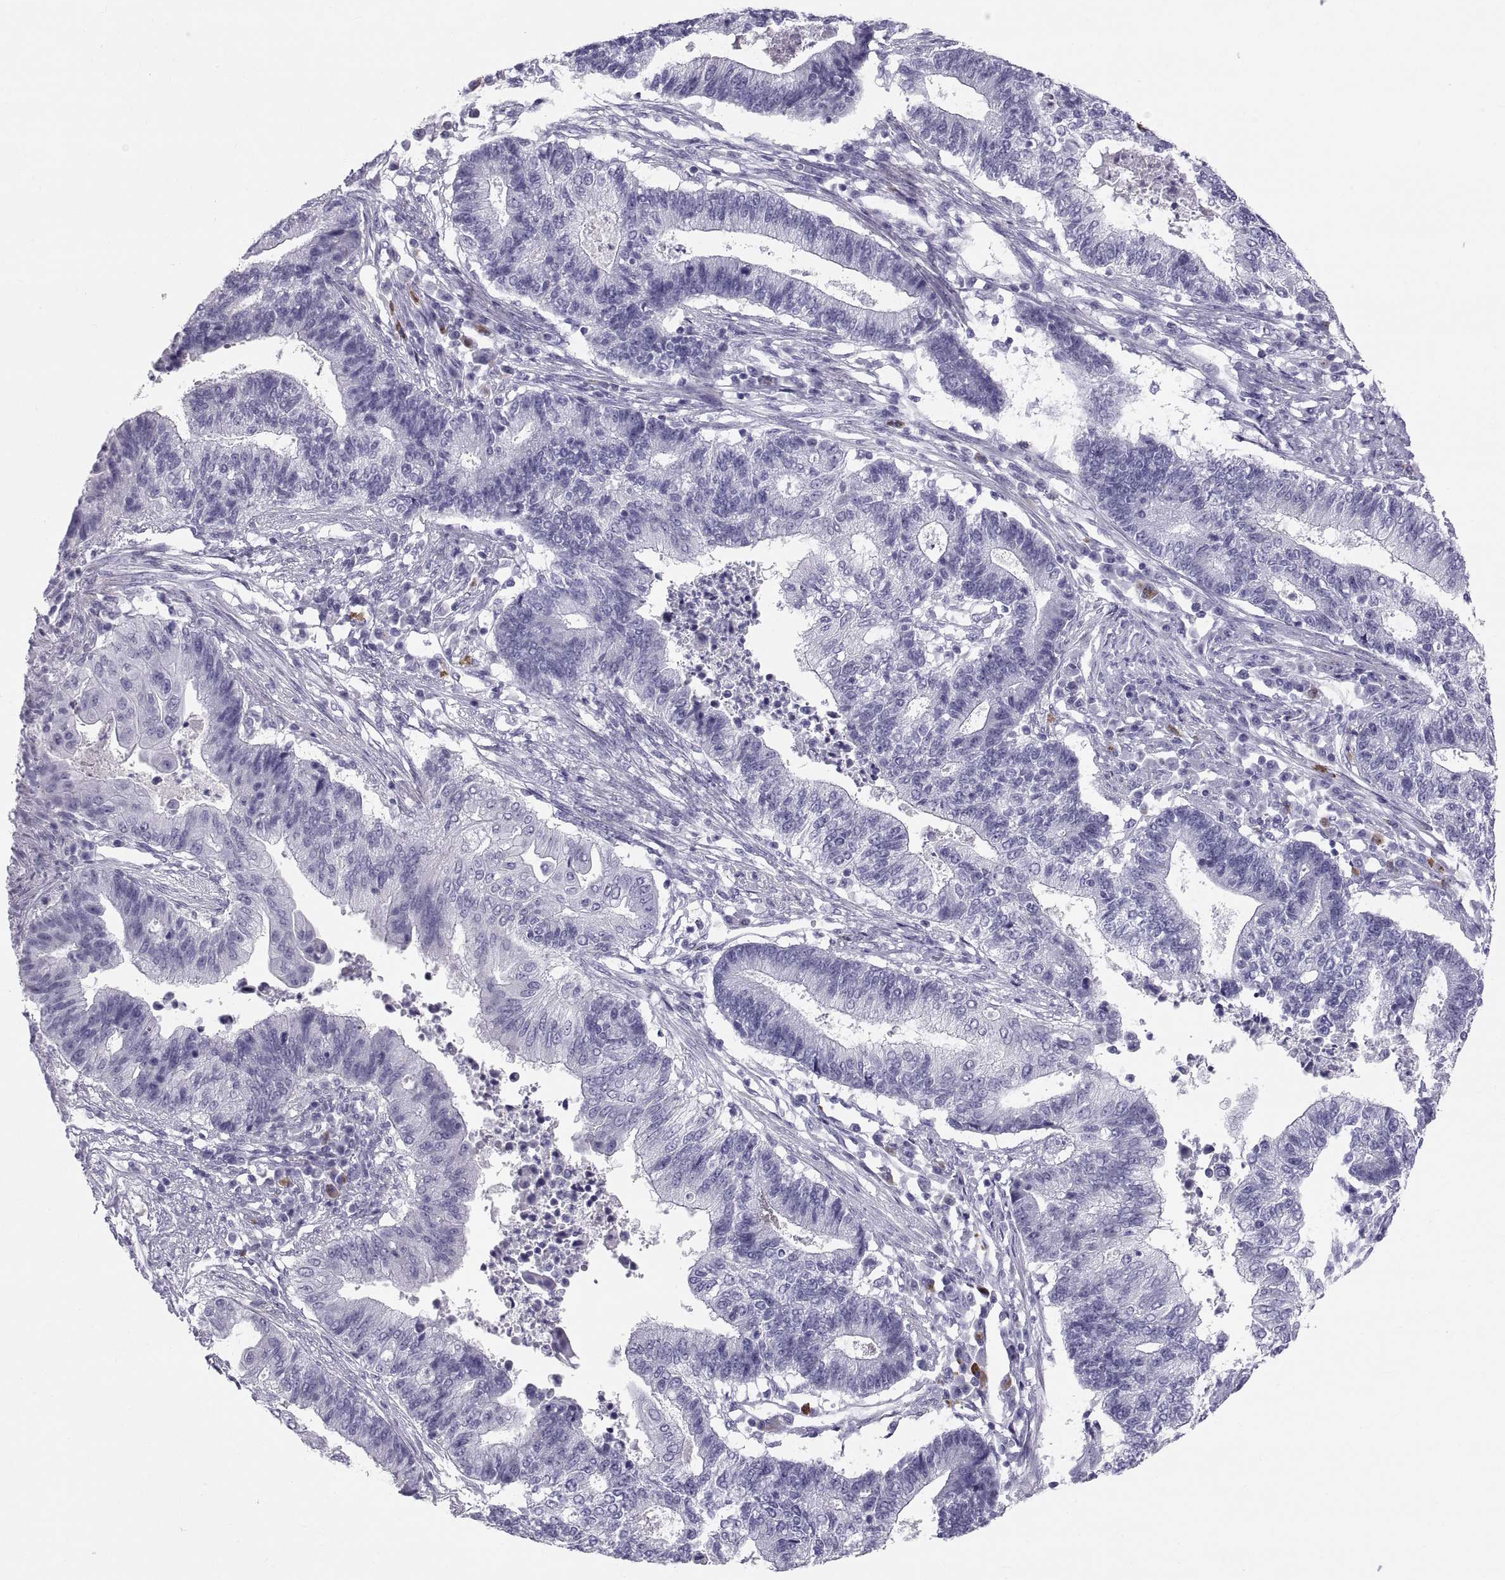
{"staining": {"intensity": "negative", "quantity": "none", "location": "none"}, "tissue": "endometrial cancer", "cell_type": "Tumor cells", "image_type": "cancer", "snomed": [{"axis": "morphology", "description": "Adenocarcinoma, NOS"}, {"axis": "topography", "description": "Uterus"}, {"axis": "topography", "description": "Endometrium"}], "caption": "Photomicrograph shows no protein staining in tumor cells of adenocarcinoma (endometrial) tissue.", "gene": "CT47A10", "patient": {"sex": "female", "age": 54}}